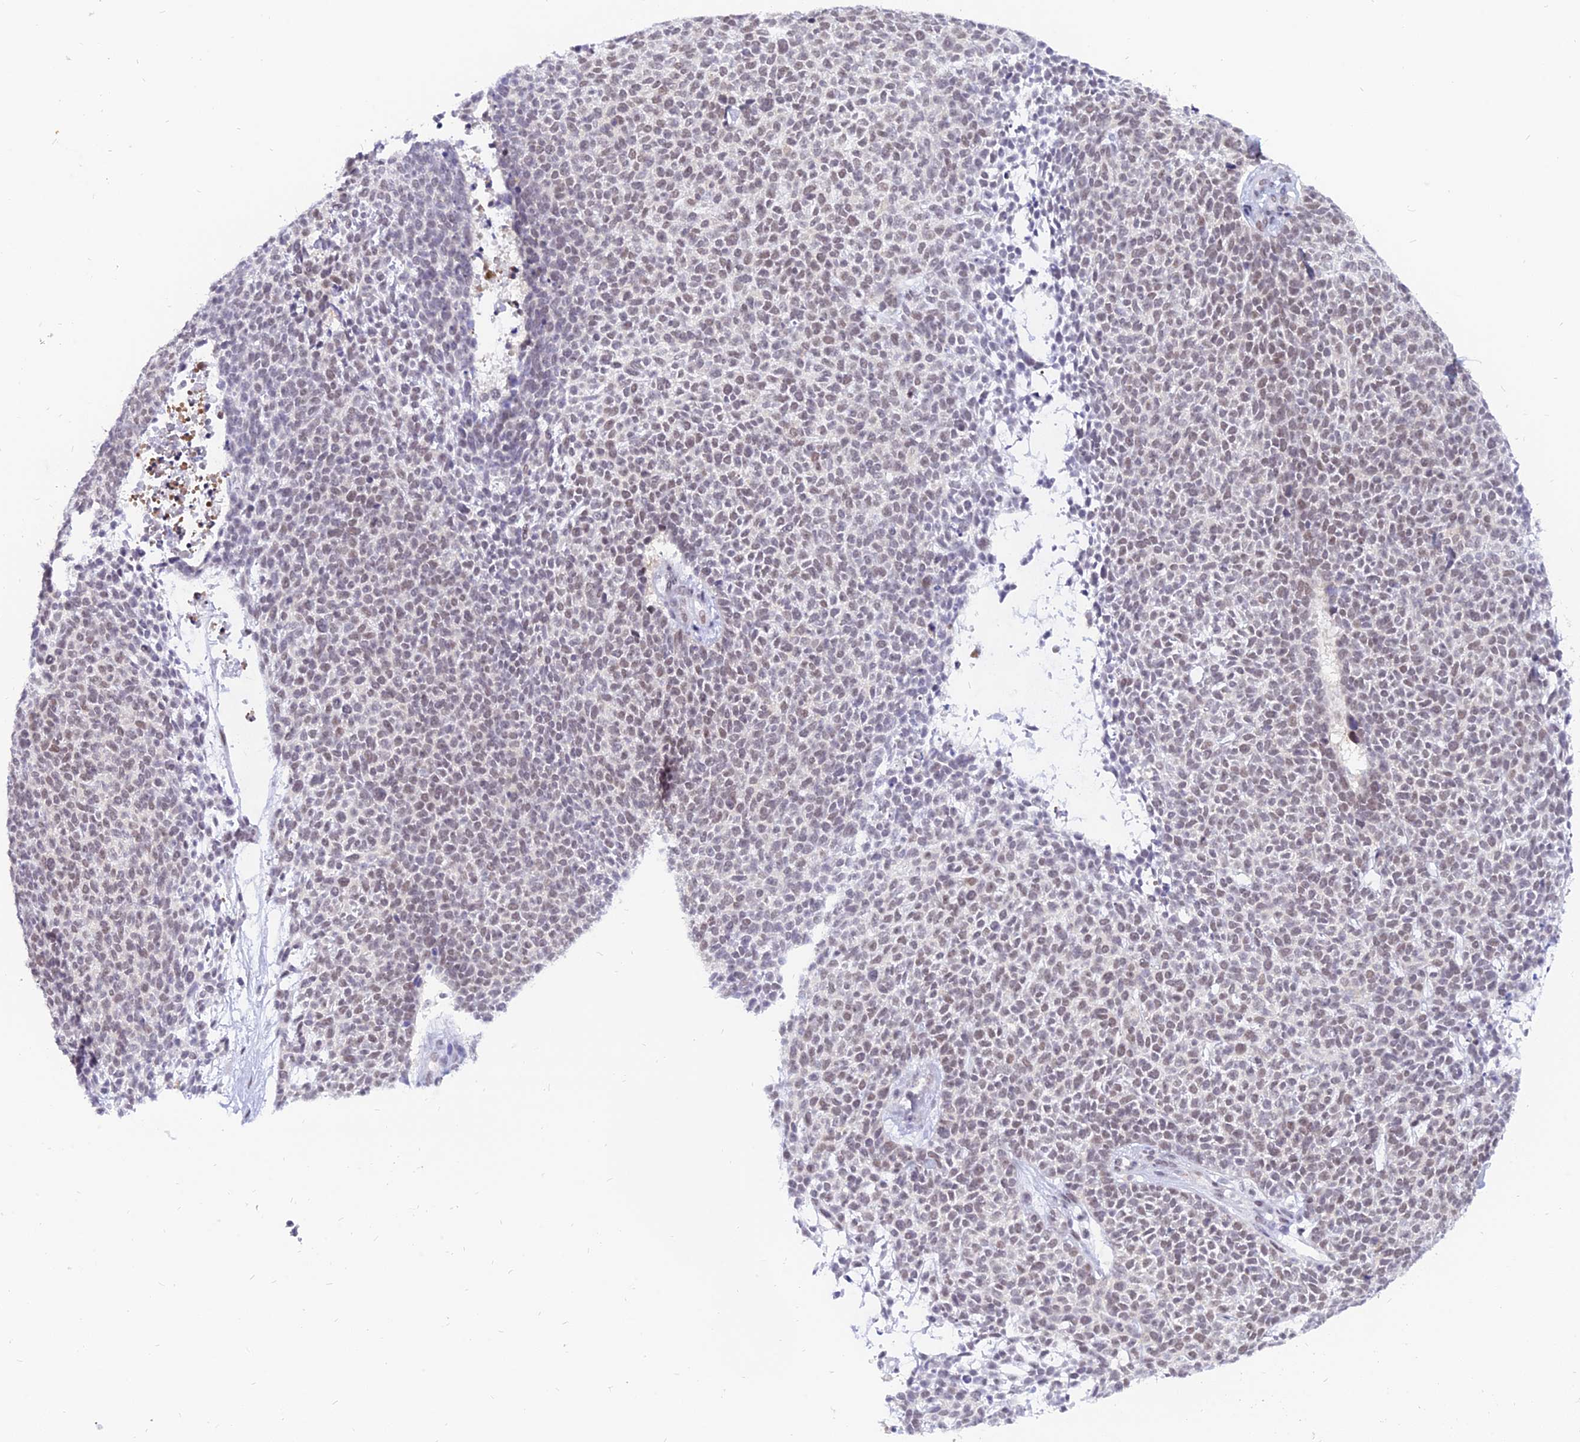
{"staining": {"intensity": "weak", "quantity": "25%-75%", "location": "nuclear"}, "tissue": "skin cancer", "cell_type": "Tumor cells", "image_type": "cancer", "snomed": [{"axis": "morphology", "description": "Basal cell carcinoma"}, {"axis": "topography", "description": "Skin"}], "caption": "A micrograph showing weak nuclear expression in about 25%-75% of tumor cells in skin cancer, as visualized by brown immunohistochemical staining.", "gene": "DPY30", "patient": {"sex": "female", "age": 84}}